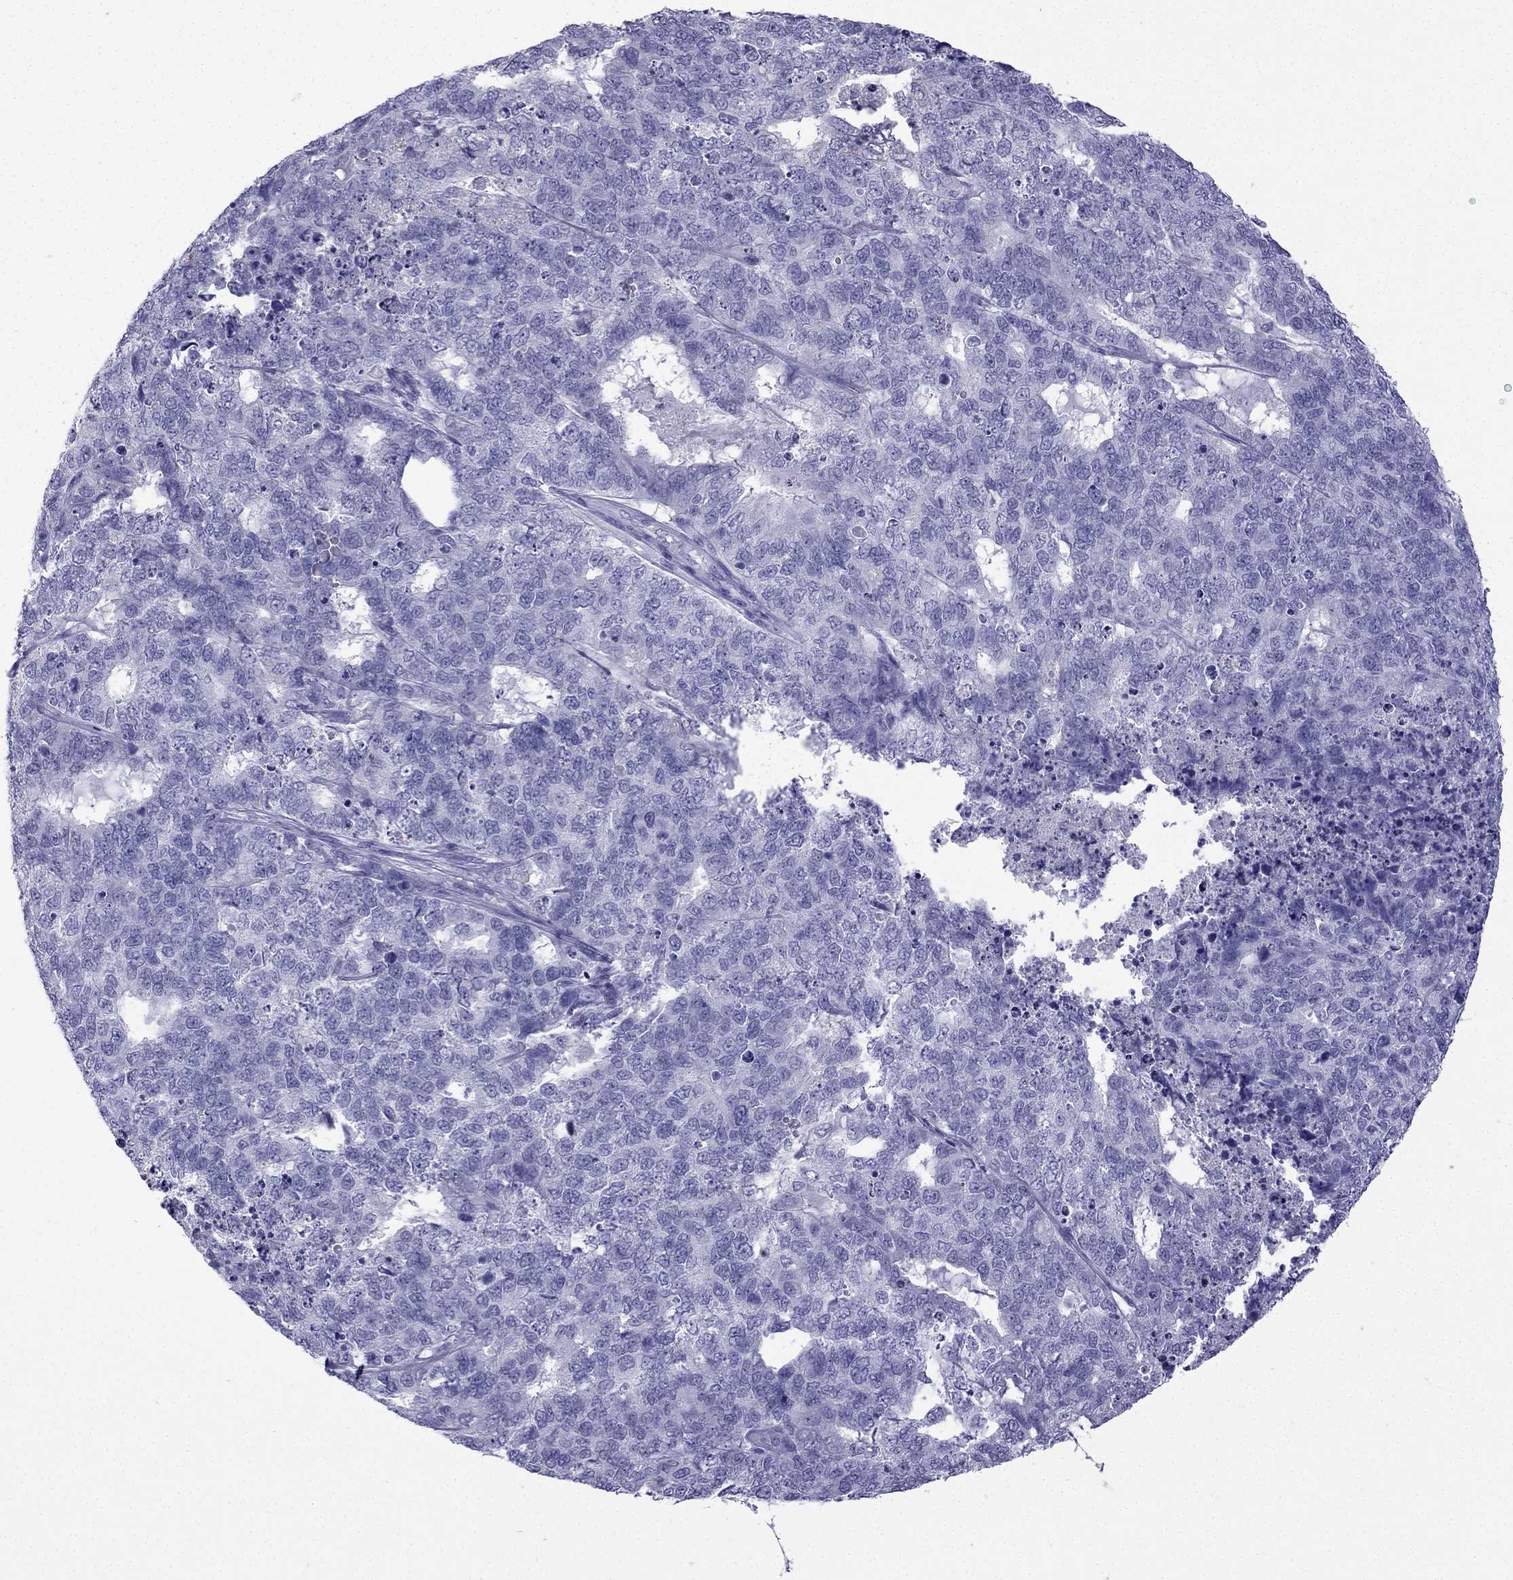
{"staining": {"intensity": "negative", "quantity": "none", "location": "none"}, "tissue": "cervical cancer", "cell_type": "Tumor cells", "image_type": "cancer", "snomed": [{"axis": "morphology", "description": "Squamous cell carcinoma, NOS"}, {"axis": "topography", "description": "Cervix"}], "caption": "This is an IHC image of squamous cell carcinoma (cervical). There is no expression in tumor cells.", "gene": "GJA8", "patient": {"sex": "female", "age": 63}}